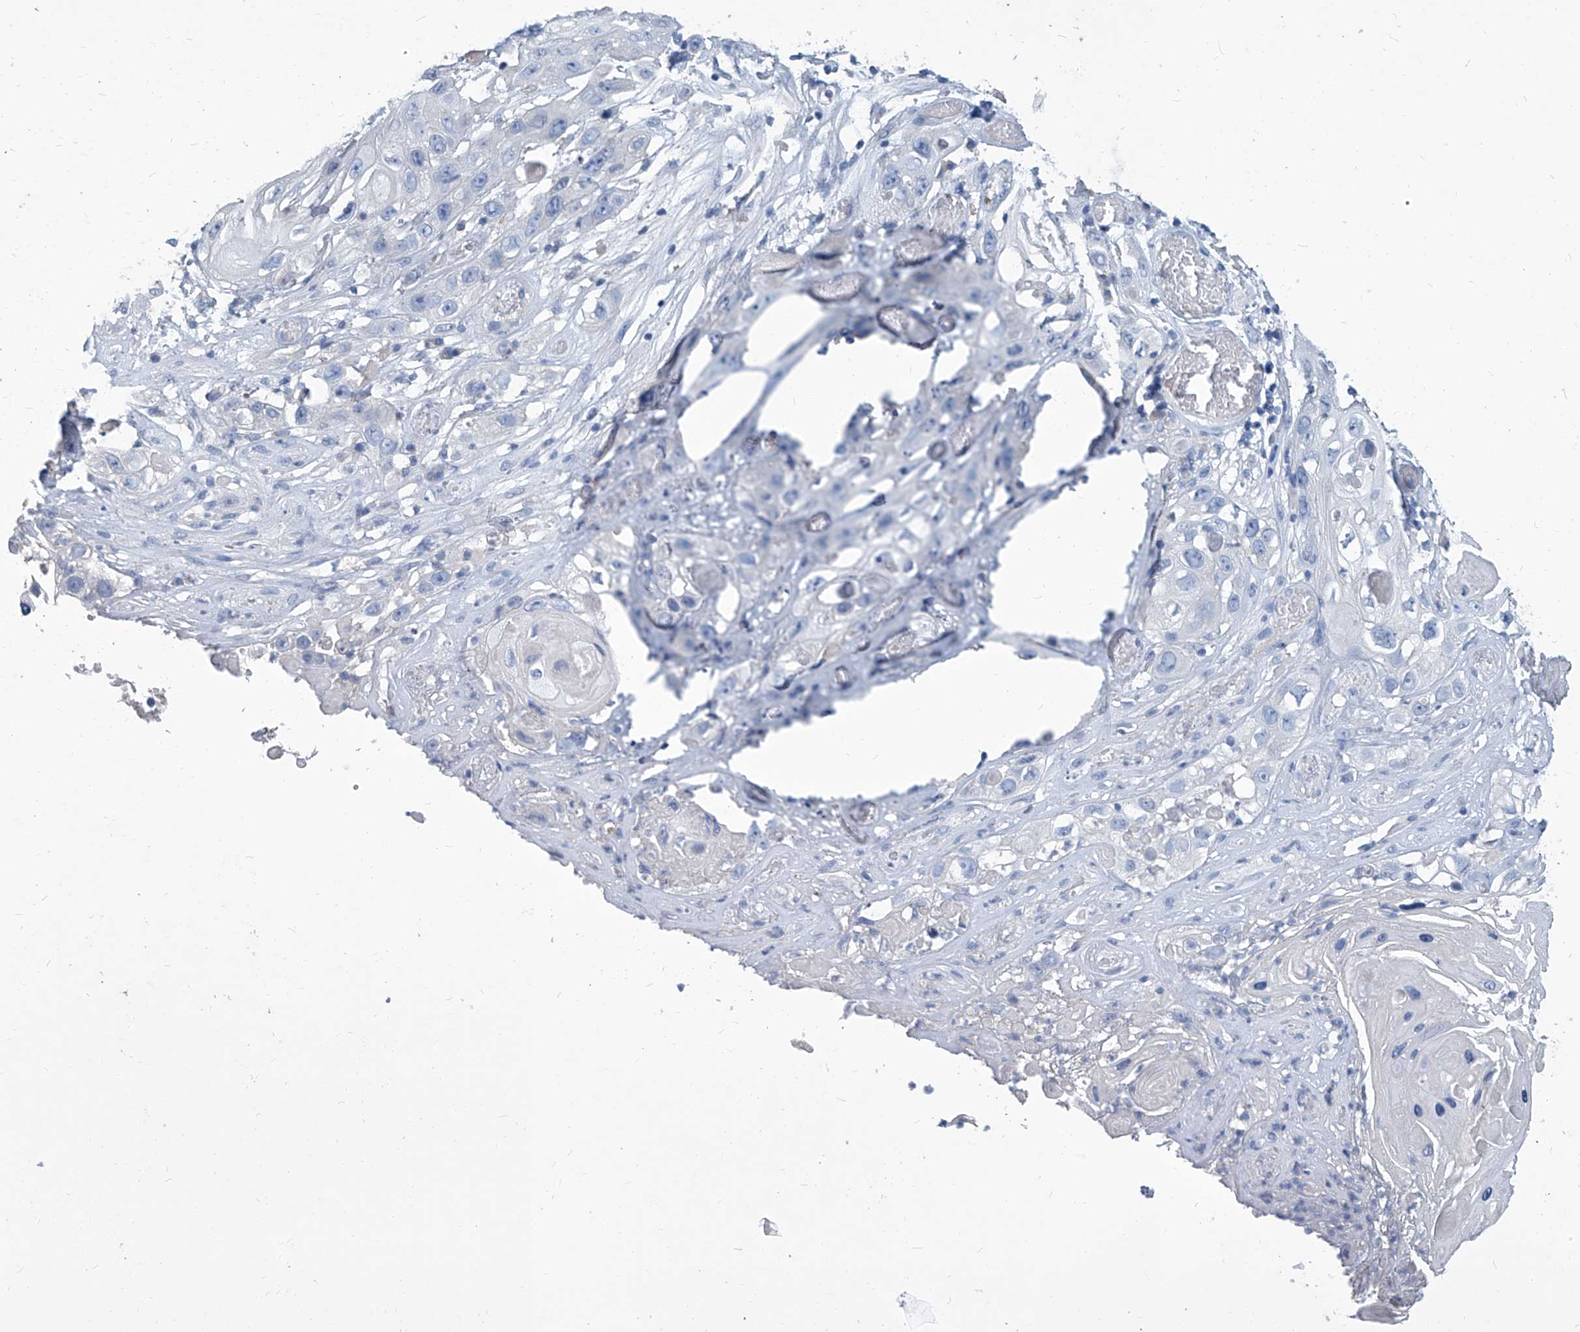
{"staining": {"intensity": "negative", "quantity": "none", "location": "none"}, "tissue": "skin cancer", "cell_type": "Tumor cells", "image_type": "cancer", "snomed": [{"axis": "morphology", "description": "Squamous cell carcinoma, NOS"}, {"axis": "topography", "description": "Skin"}], "caption": "An immunohistochemistry image of skin cancer (squamous cell carcinoma) is shown. There is no staining in tumor cells of skin cancer (squamous cell carcinoma).", "gene": "MTARC1", "patient": {"sex": "male", "age": 55}}